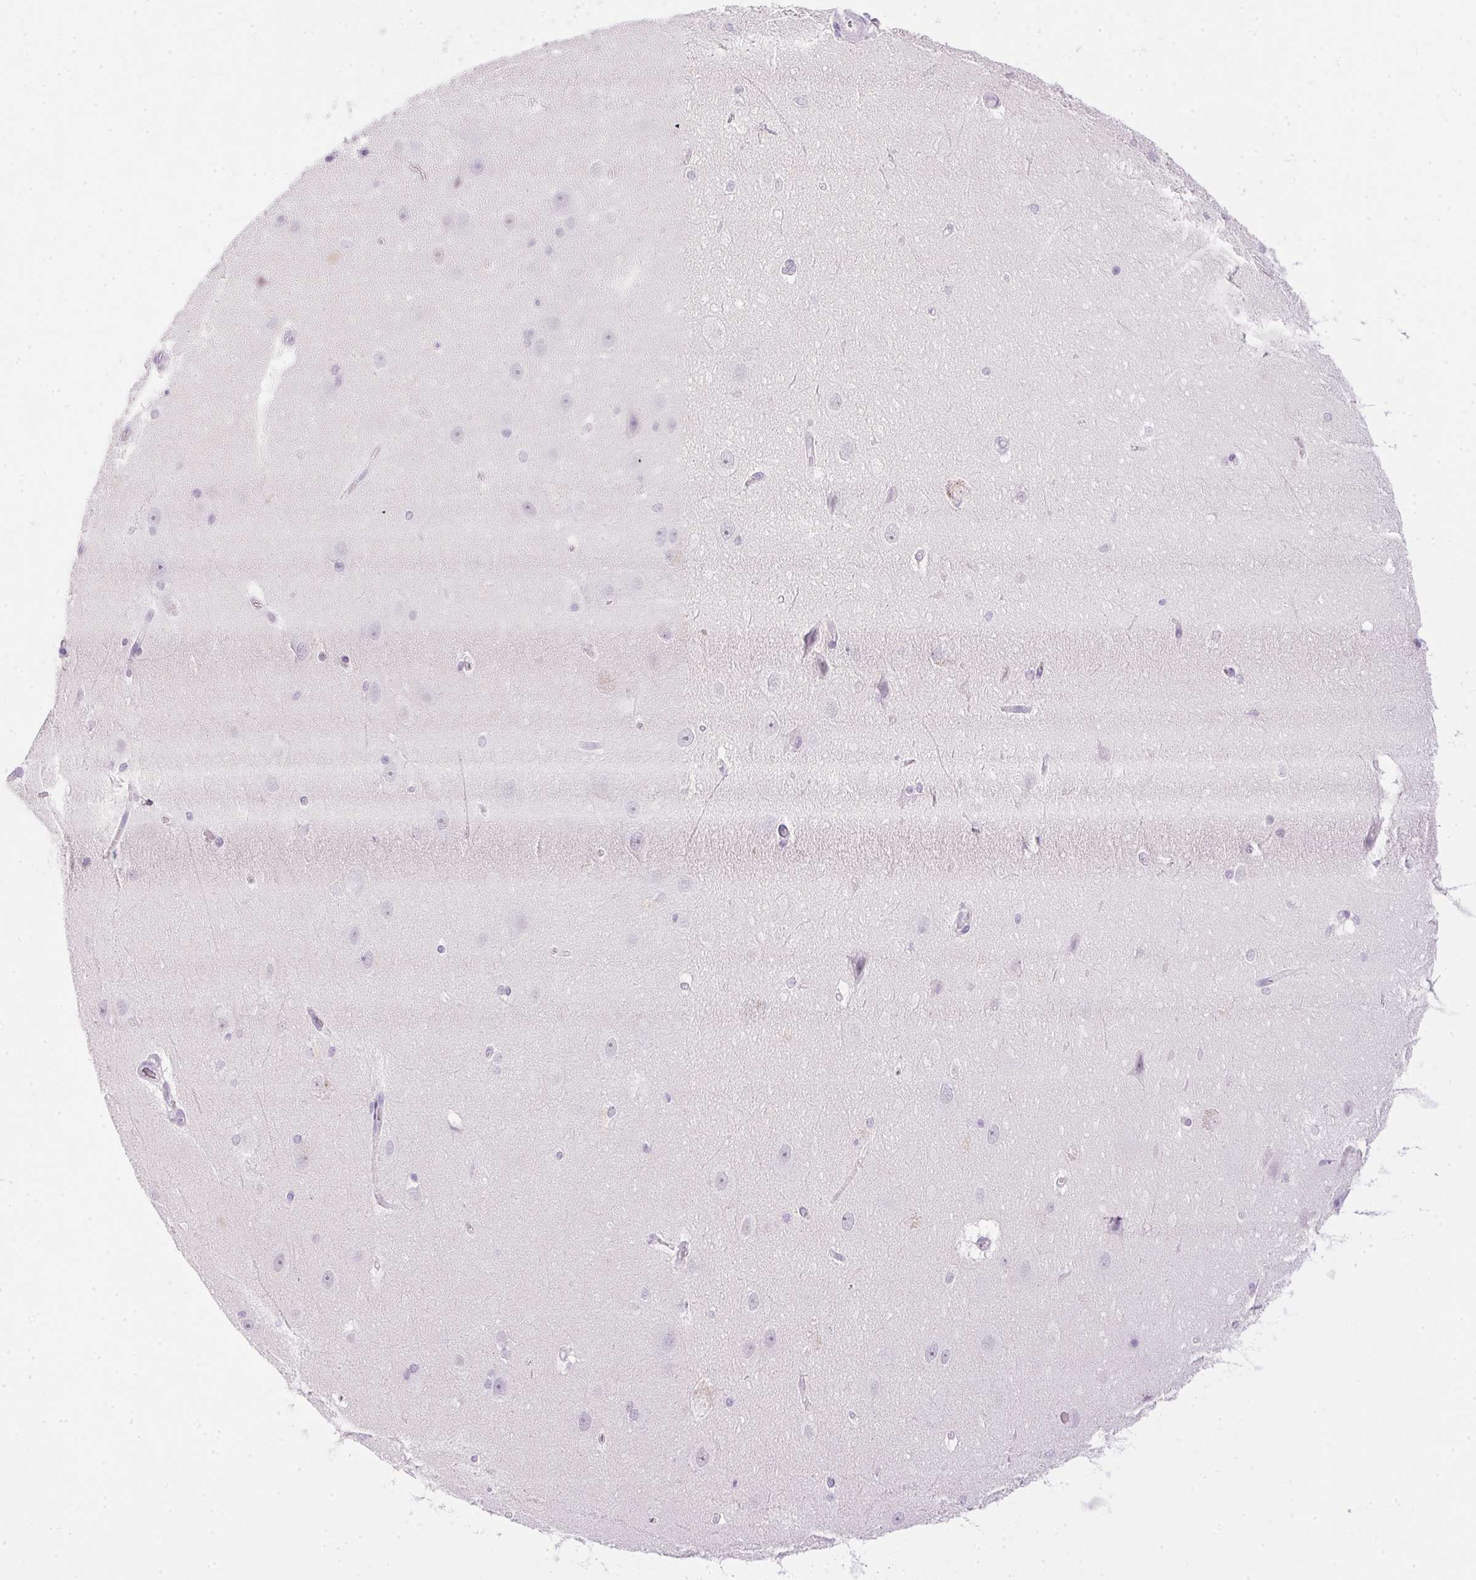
{"staining": {"intensity": "negative", "quantity": "none", "location": "none"}, "tissue": "hippocampus", "cell_type": "Glial cells", "image_type": "normal", "snomed": [{"axis": "morphology", "description": "Normal tissue, NOS"}, {"axis": "topography", "description": "Cerebral cortex"}, {"axis": "topography", "description": "Hippocampus"}], "caption": "Photomicrograph shows no protein positivity in glial cells of normal hippocampus. Brightfield microscopy of immunohistochemistry (IHC) stained with DAB (3,3'-diaminobenzidine) (brown) and hematoxylin (blue), captured at high magnification.", "gene": "CPB1", "patient": {"sex": "female", "age": 19}}